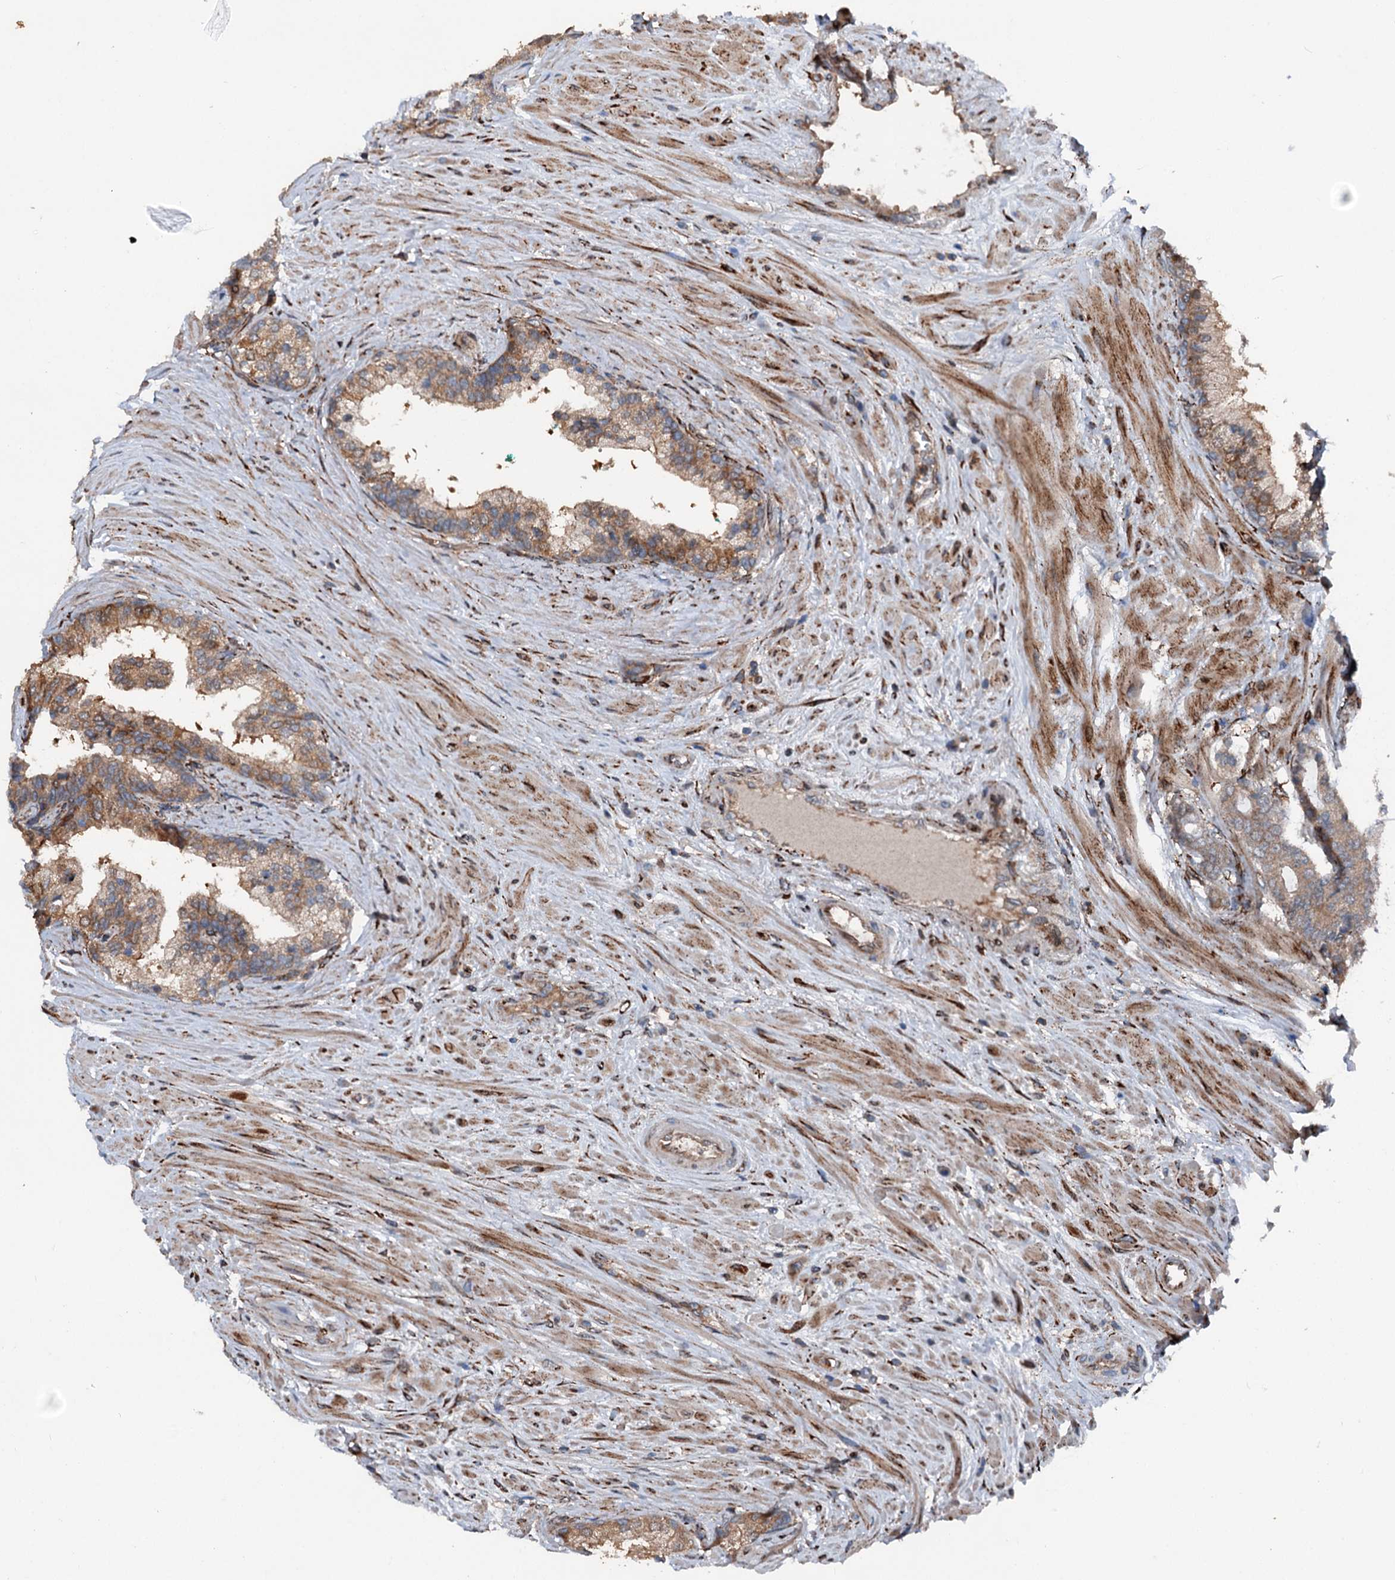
{"staining": {"intensity": "moderate", "quantity": ">75%", "location": "cytoplasmic/membranous"}, "tissue": "prostate cancer", "cell_type": "Tumor cells", "image_type": "cancer", "snomed": [{"axis": "morphology", "description": "Adenocarcinoma, High grade"}, {"axis": "topography", "description": "Prostate"}], "caption": "Prostate high-grade adenocarcinoma stained with immunohistochemistry (IHC) exhibits moderate cytoplasmic/membranous positivity in about >75% of tumor cells.", "gene": "DDIAS", "patient": {"sex": "male", "age": 60}}